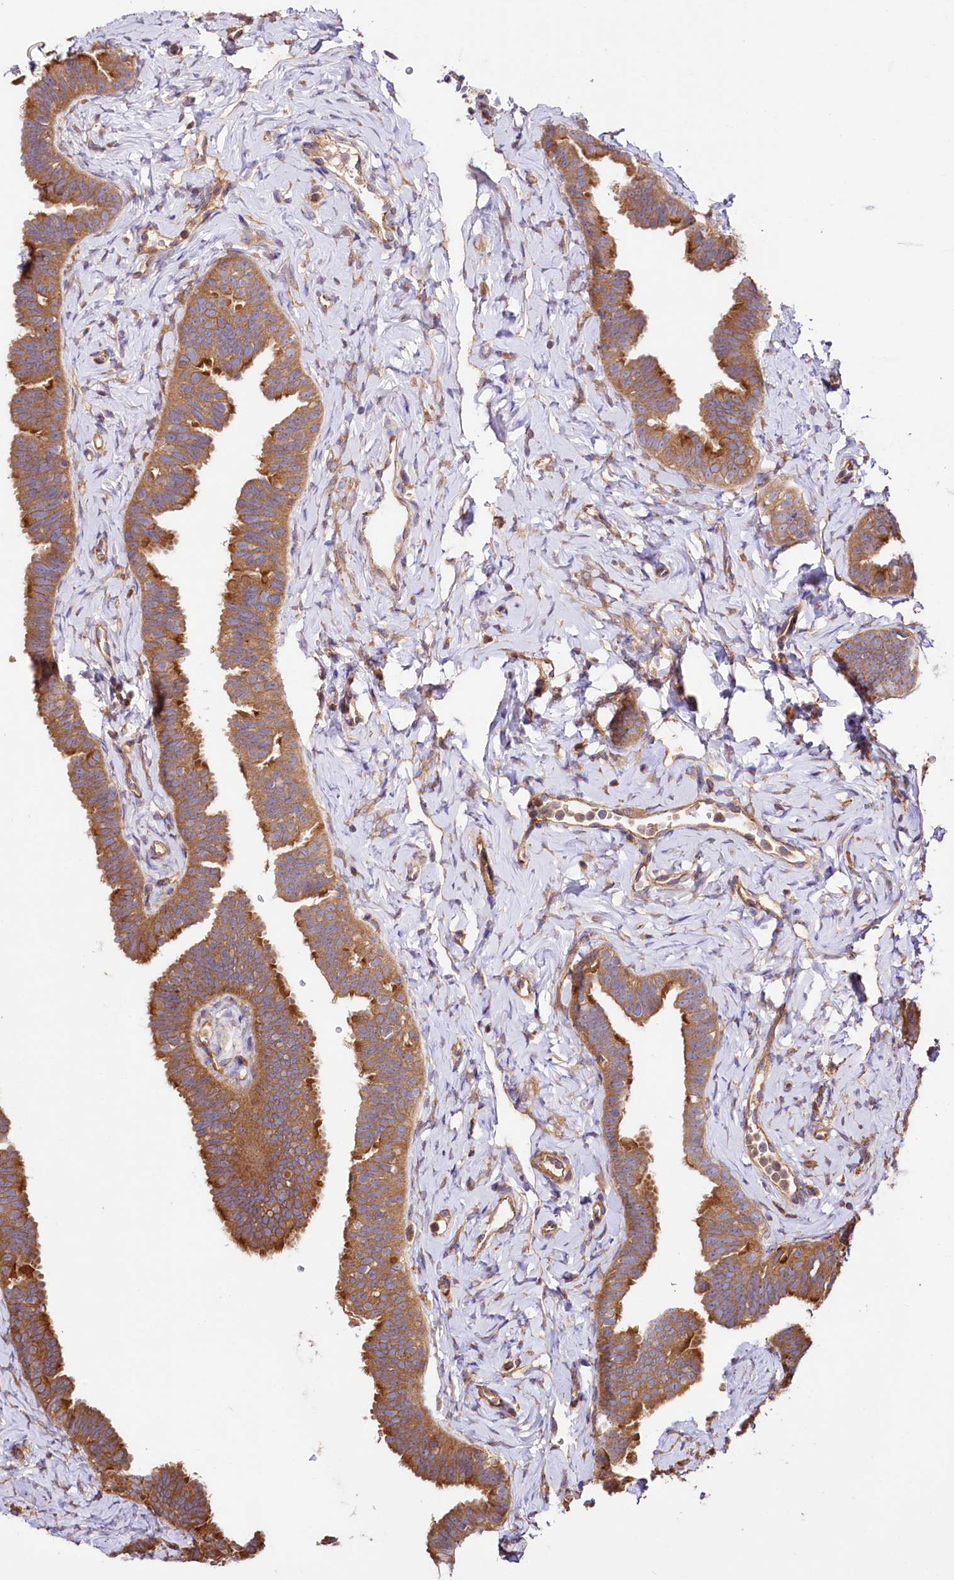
{"staining": {"intensity": "moderate", "quantity": ">75%", "location": "cytoplasmic/membranous"}, "tissue": "fallopian tube", "cell_type": "Glandular cells", "image_type": "normal", "snomed": [{"axis": "morphology", "description": "Normal tissue, NOS"}, {"axis": "topography", "description": "Fallopian tube"}], "caption": "Glandular cells demonstrate moderate cytoplasmic/membranous positivity in about >75% of cells in benign fallopian tube. Nuclei are stained in blue.", "gene": "CEP295", "patient": {"sex": "female", "age": 65}}